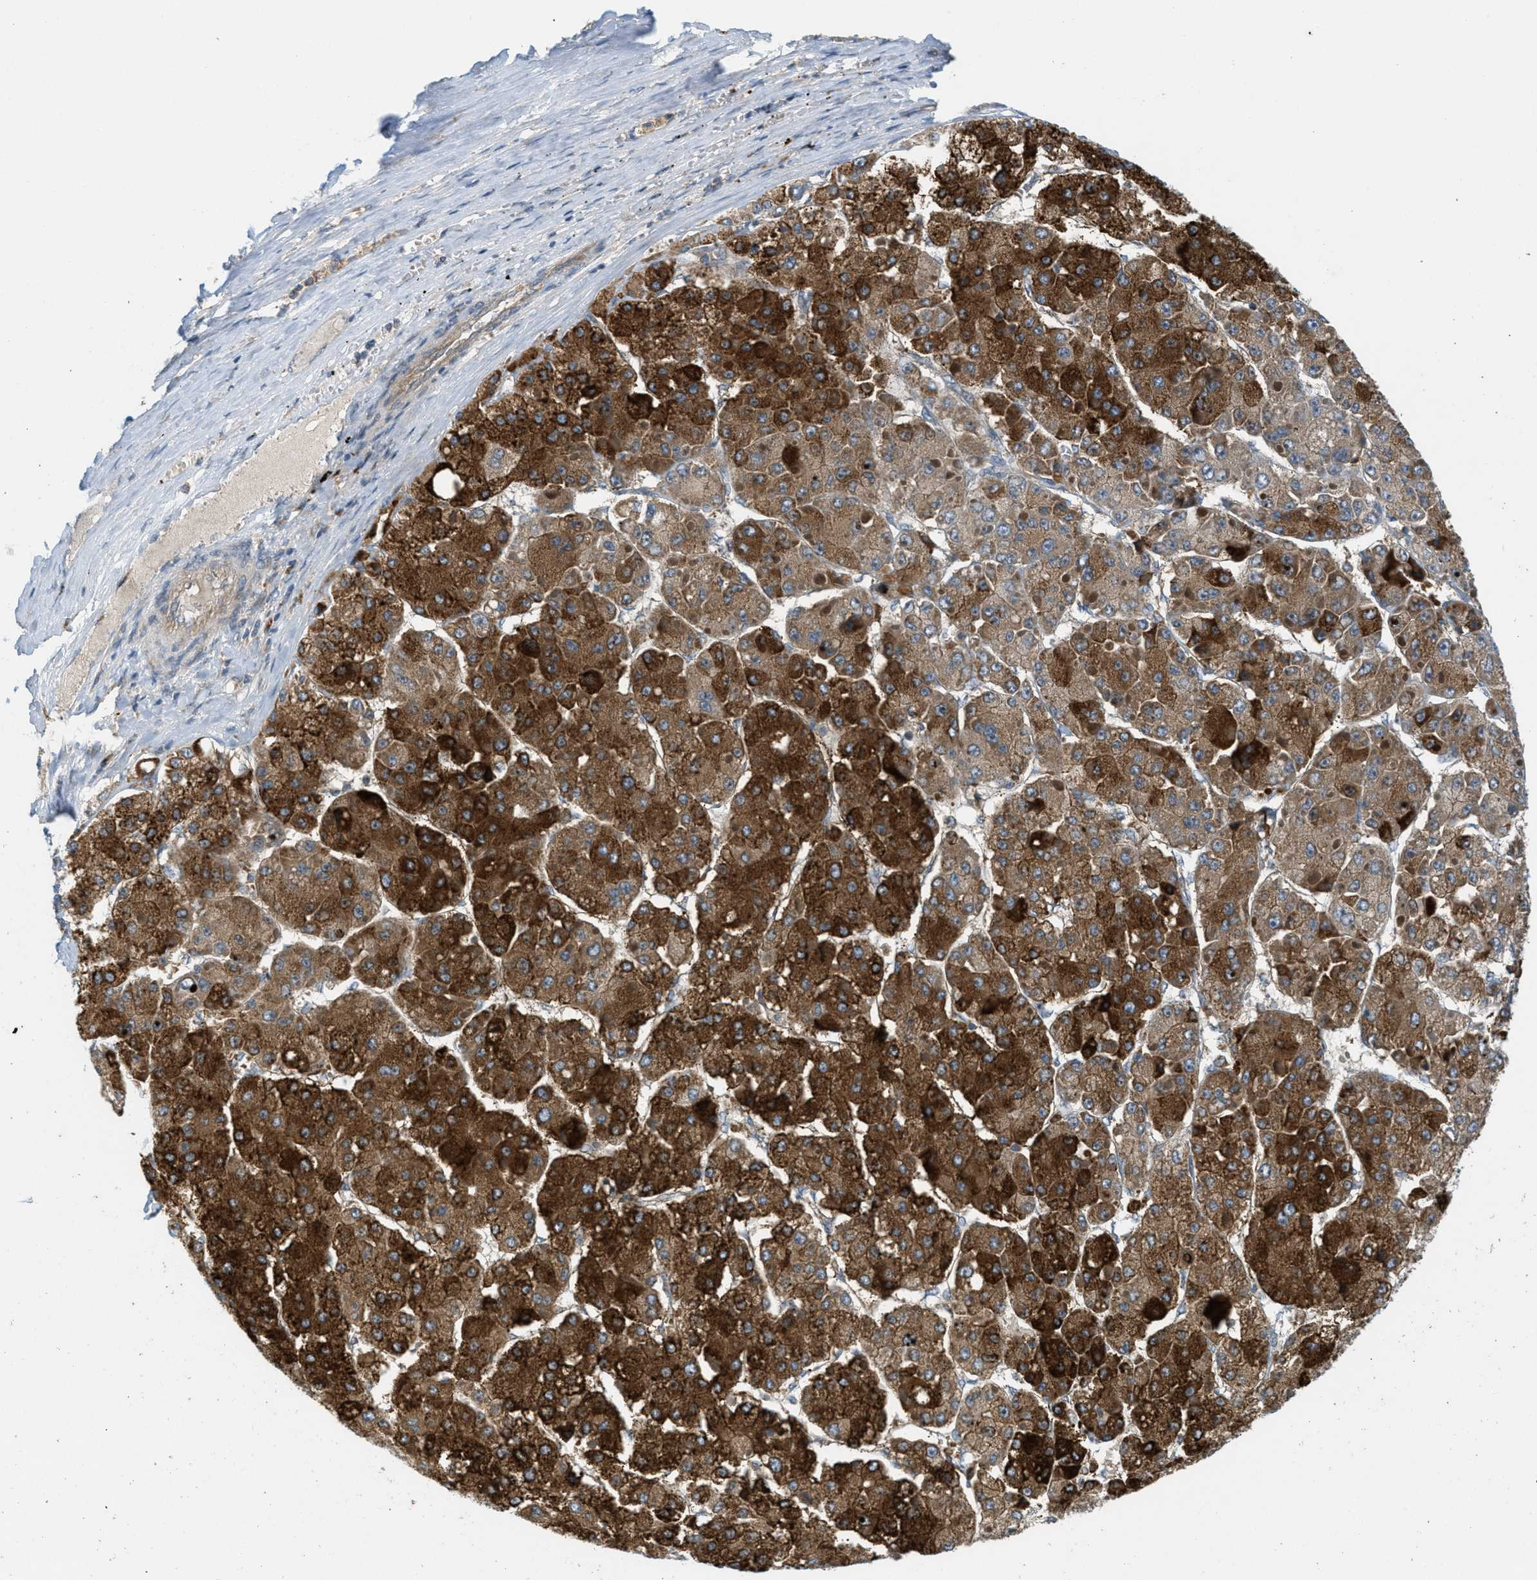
{"staining": {"intensity": "strong", "quantity": ">75%", "location": "cytoplasmic/membranous"}, "tissue": "liver cancer", "cell_type": "Tumor cells", "image_type": "cancer", "snomed": [{"axis": "morphology", "description": "Carcinoma, Hepatocellular, NOS"}, {"axis": "topography", "description": "Liver"}], "caption": "Immunohistochemistry (IHC) (DAB (3,3'-diaminobenzidine)) staining of liver hepatocellular carcinoma displays strong cytoplasmic/membranous protein expression in about >75% of tumor cells.", "gene": "ADCY6", "patient": {"sex": "female", "age": 73}}